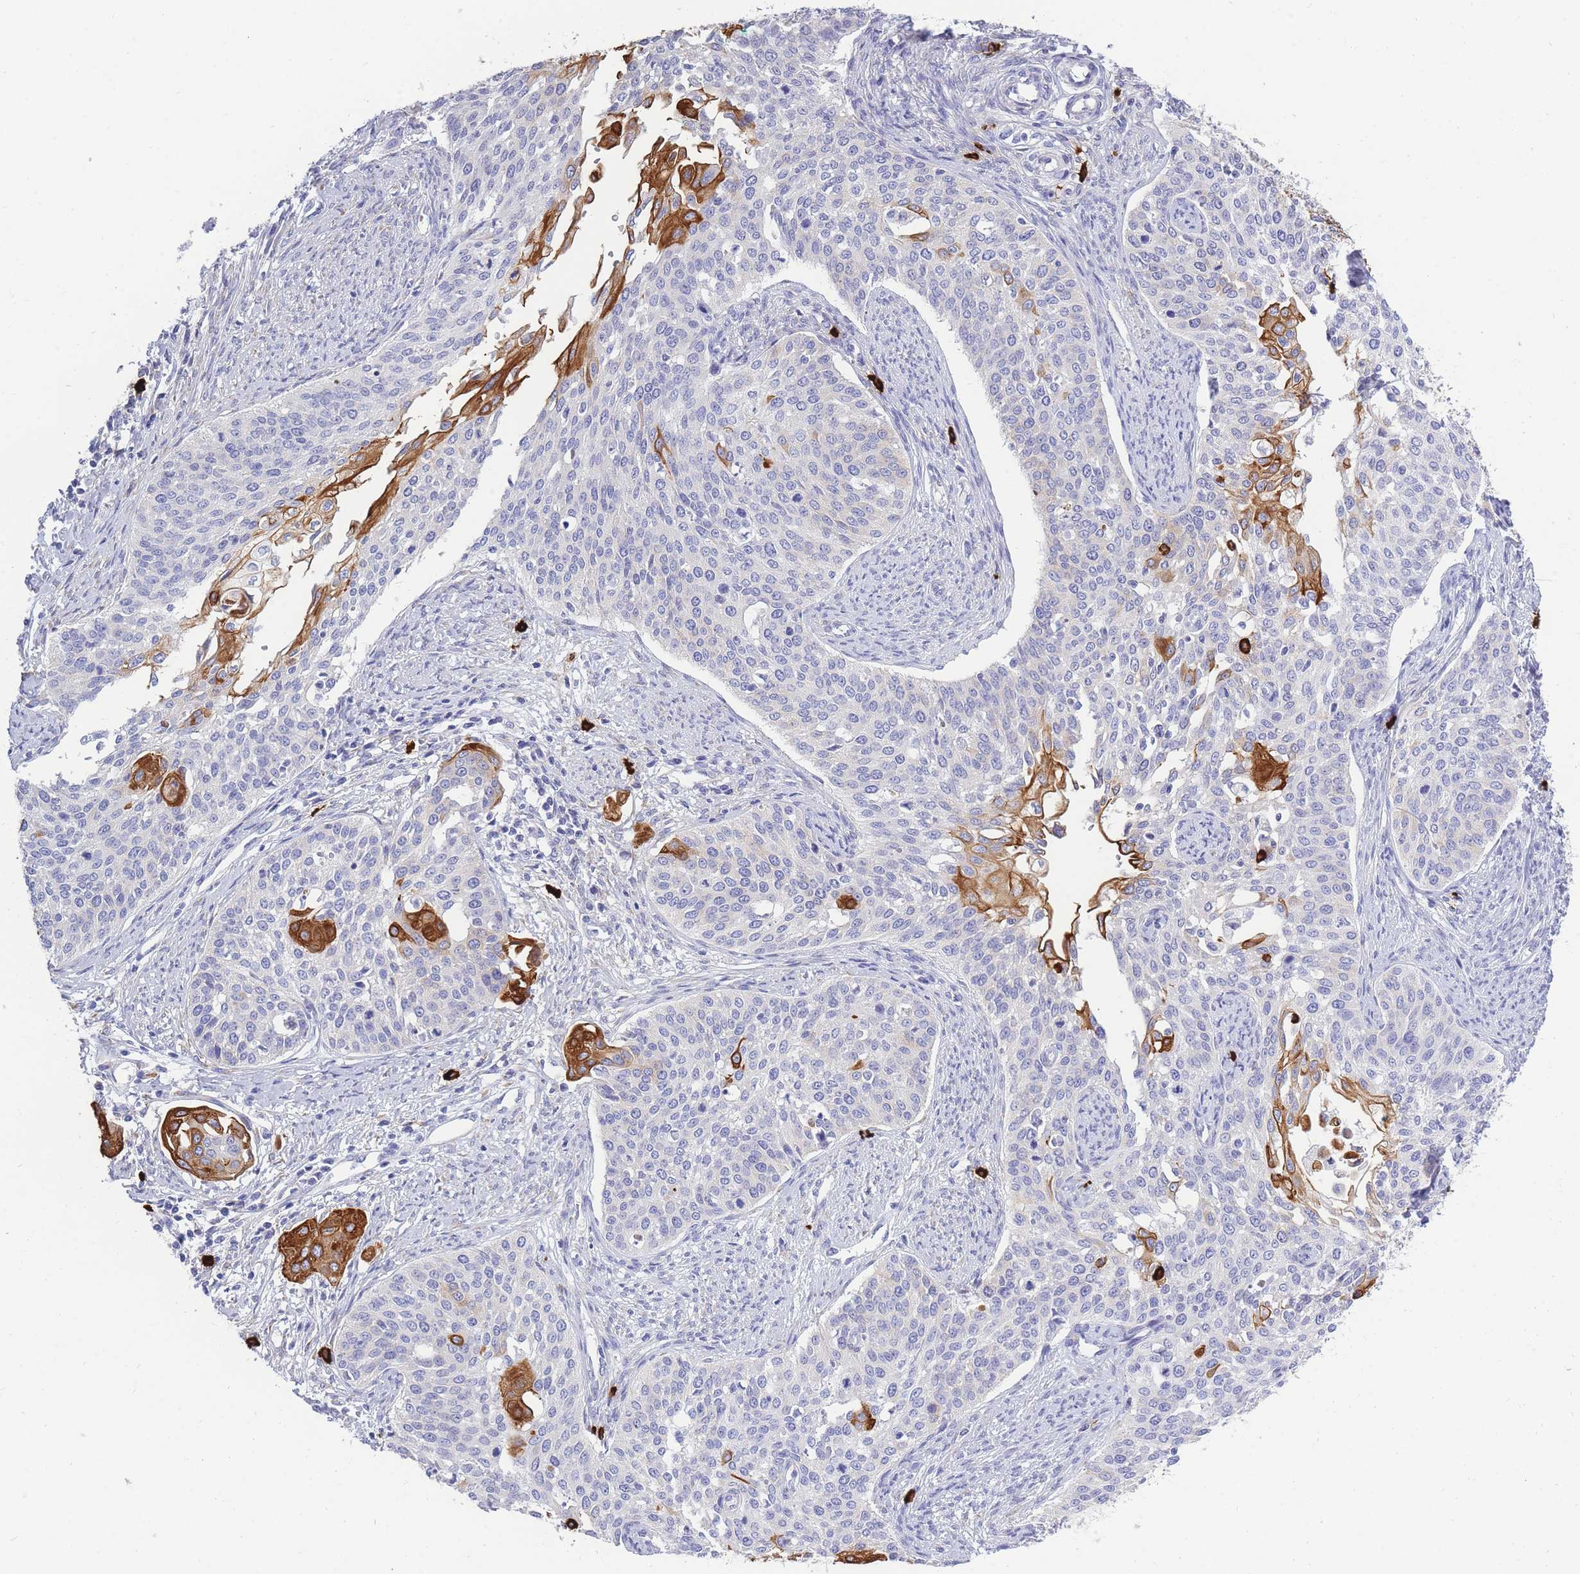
{"staining": {"intensity": "strong", "quantity": "<25%", "location": "cytoplasmic/membranous"}, "tissue": "cervical cancer", "cell_type": "Tumor cells", "image_type": "cancer", "snomed": [{"axis": "morphology", "description": "Squamous cell carcinoma, NOS"}, {"axis": "topography", "description": "Cervix"}], "caption": "Immunohistochemistry micrograph of neoplastic tissue: cervical cancer (squamous cell carcinoma) stained using immunohistochemistry (IHC) exhibits medium levels of strong protein expression localized specifically in the cytoplasmic/membranous of tumor cells, appearing as a cytoplasmic/membranous brown color.", "gene": "TPSD1", "patient": {"sex": "female", "age": 44}}